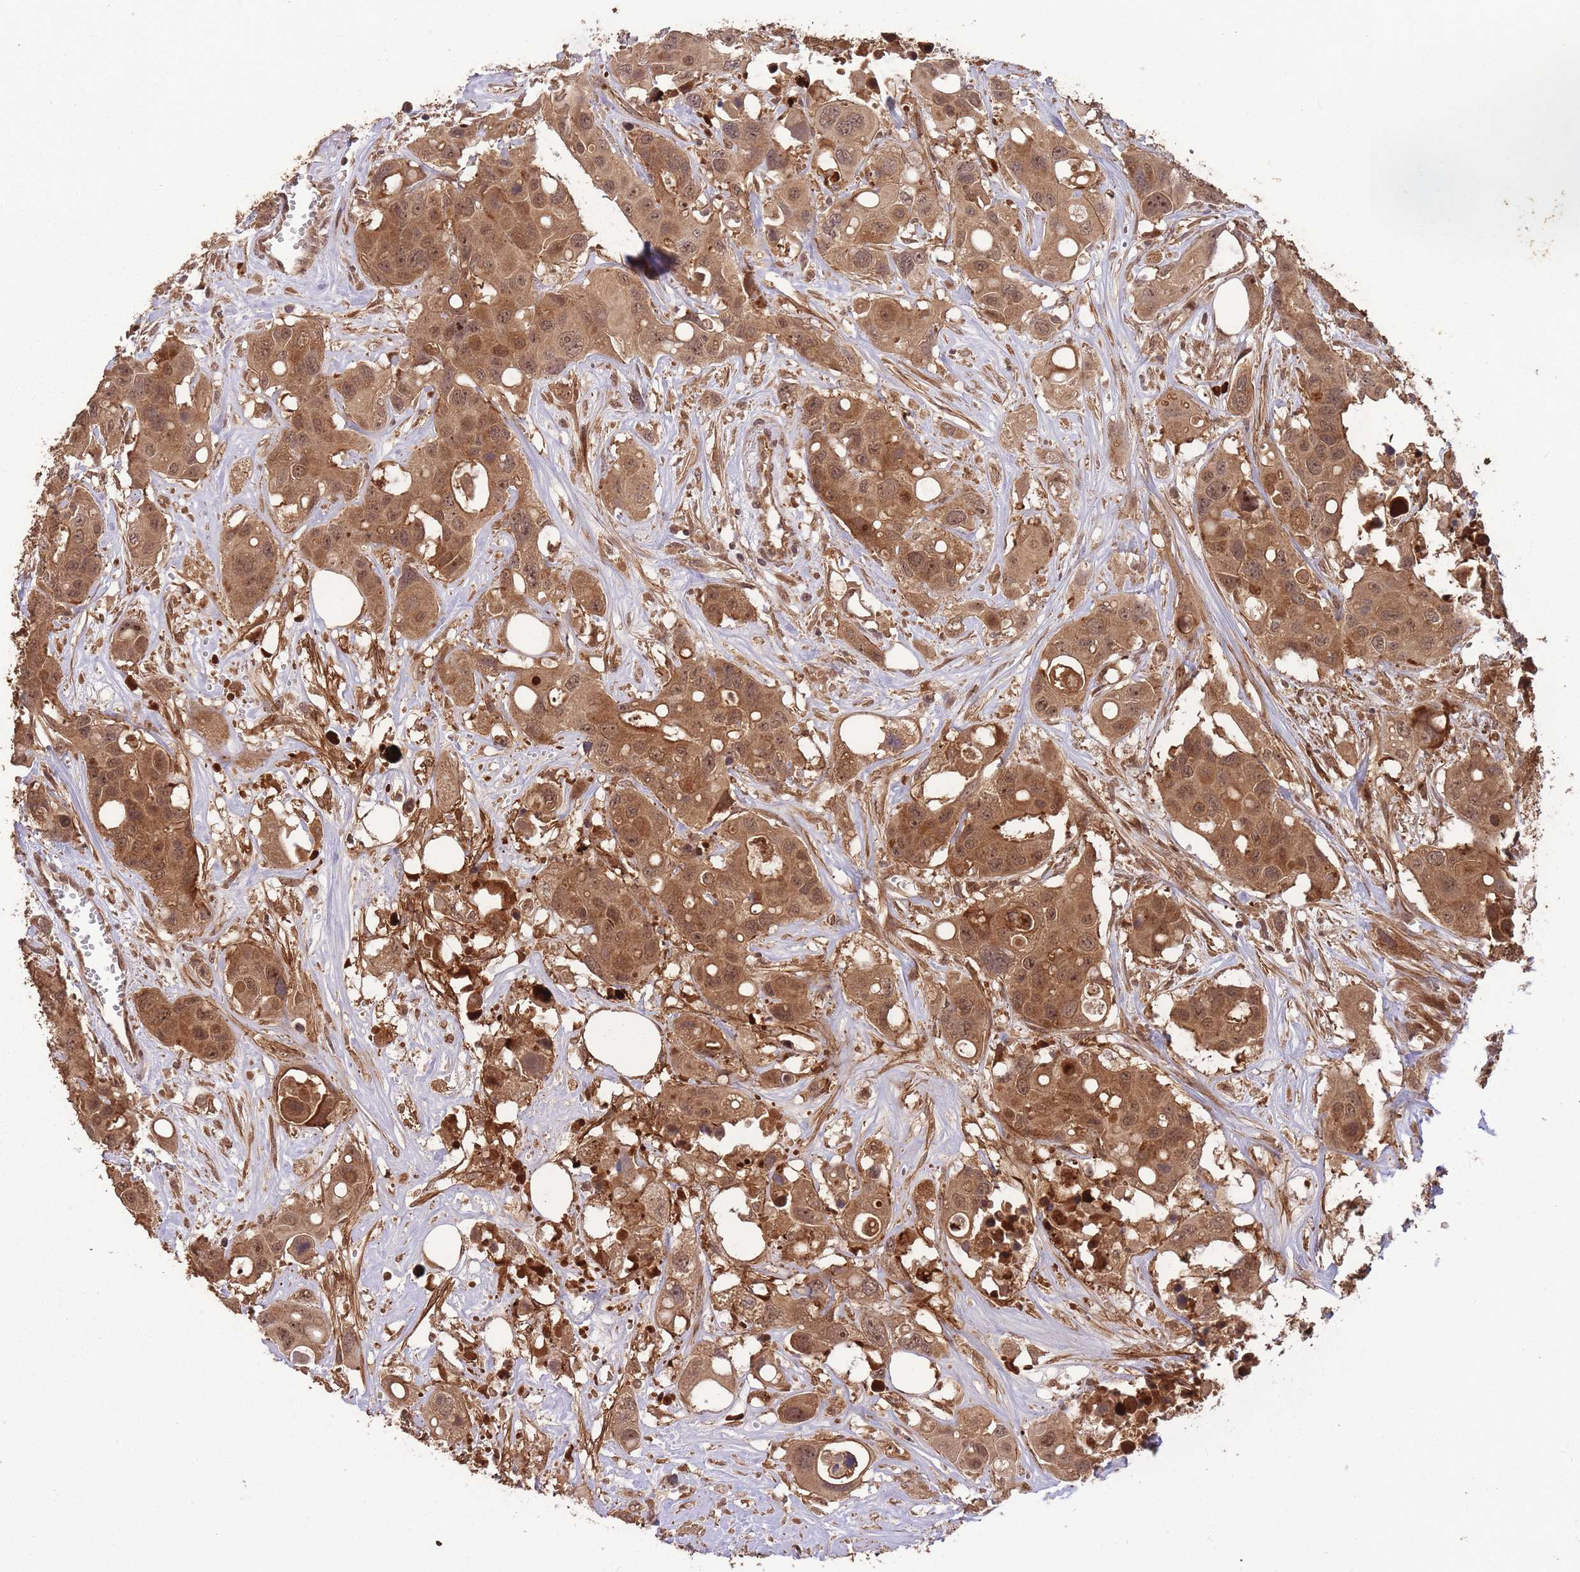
{"staining": {"intensity": "moderate", "quantity": ">75%", "location": "cytoplasmic/membranous,nuclear"}, "tissue": "colorectal cancer", "cell_type": "Tumor cells", "image_type": "cancer", "snomed": [{"axis": "morphology", "description": "Adenocarcinoma, NOS"}, {"axis": "topography", "description": "Colon"}], "caption": "Immunohistochemical staining of human adenocarcinoma (colorectal) demonstrates medium levels of moderate cytoplasmic/membranous and nuclear protein expression in about >75% of tumor cells.", "gene": "ERBB3", "patient": {"sex": "male", "age": 77}}